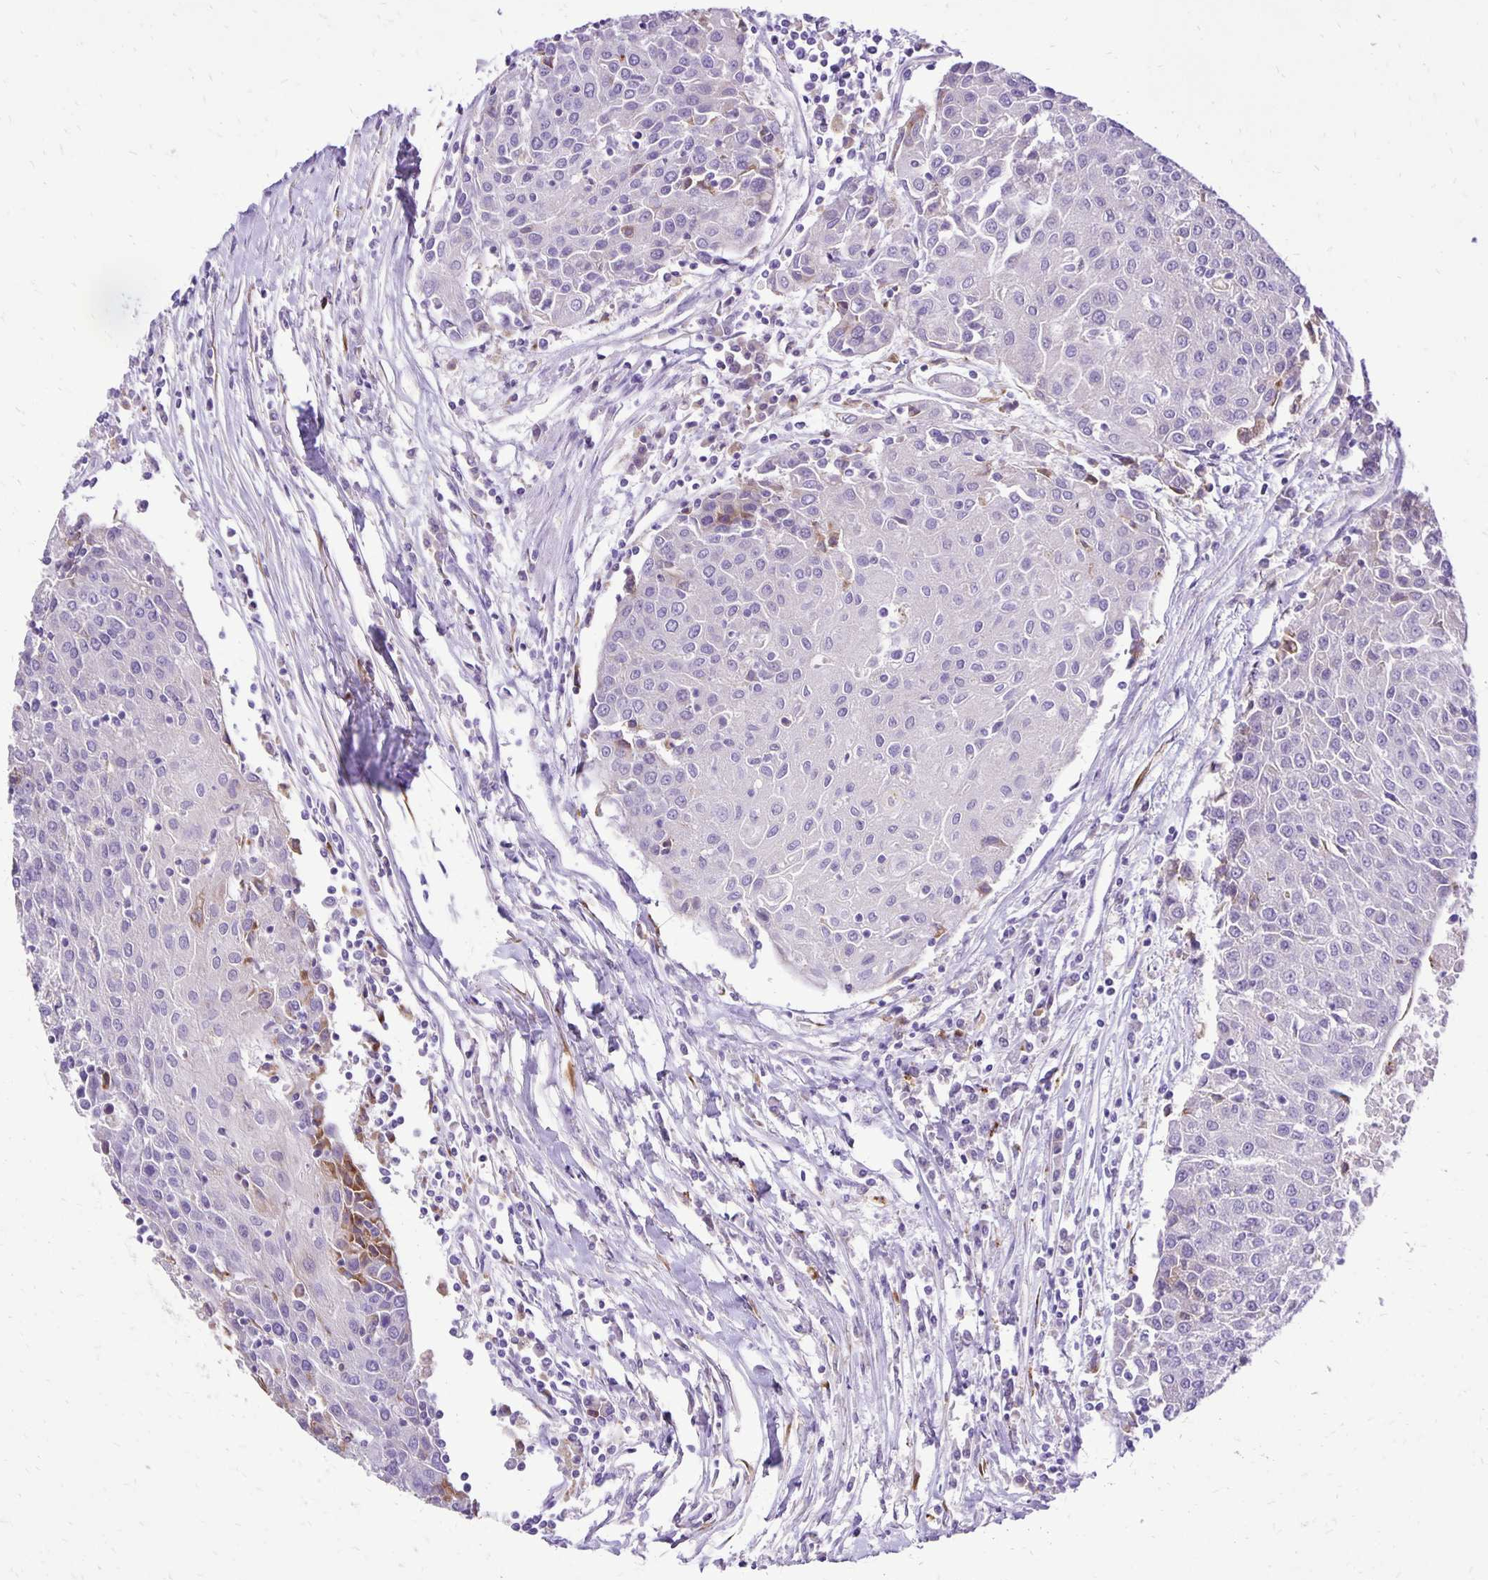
{"staining": {"intensity": "negative", "quantity": "none", "location": "none"}, "tissue": "urothelial cancer", "cell_type": "Tumor cells", "image_type": "cancer", "snomed": [{"axis": "morphology", "description": "Urothelial carcinoma, High grade"}, {"axis": "topography", "description": "Urinary bladder"}], "caption": "This photomicrograph is of high-grade urothelial carcinoma stained with IHC to label a protein in brown with the nuclei are counter-stained blue. There is no staining in tumor cells.", "gene": "EIF5A", "patient": {"sex": "female", "age": 85}}